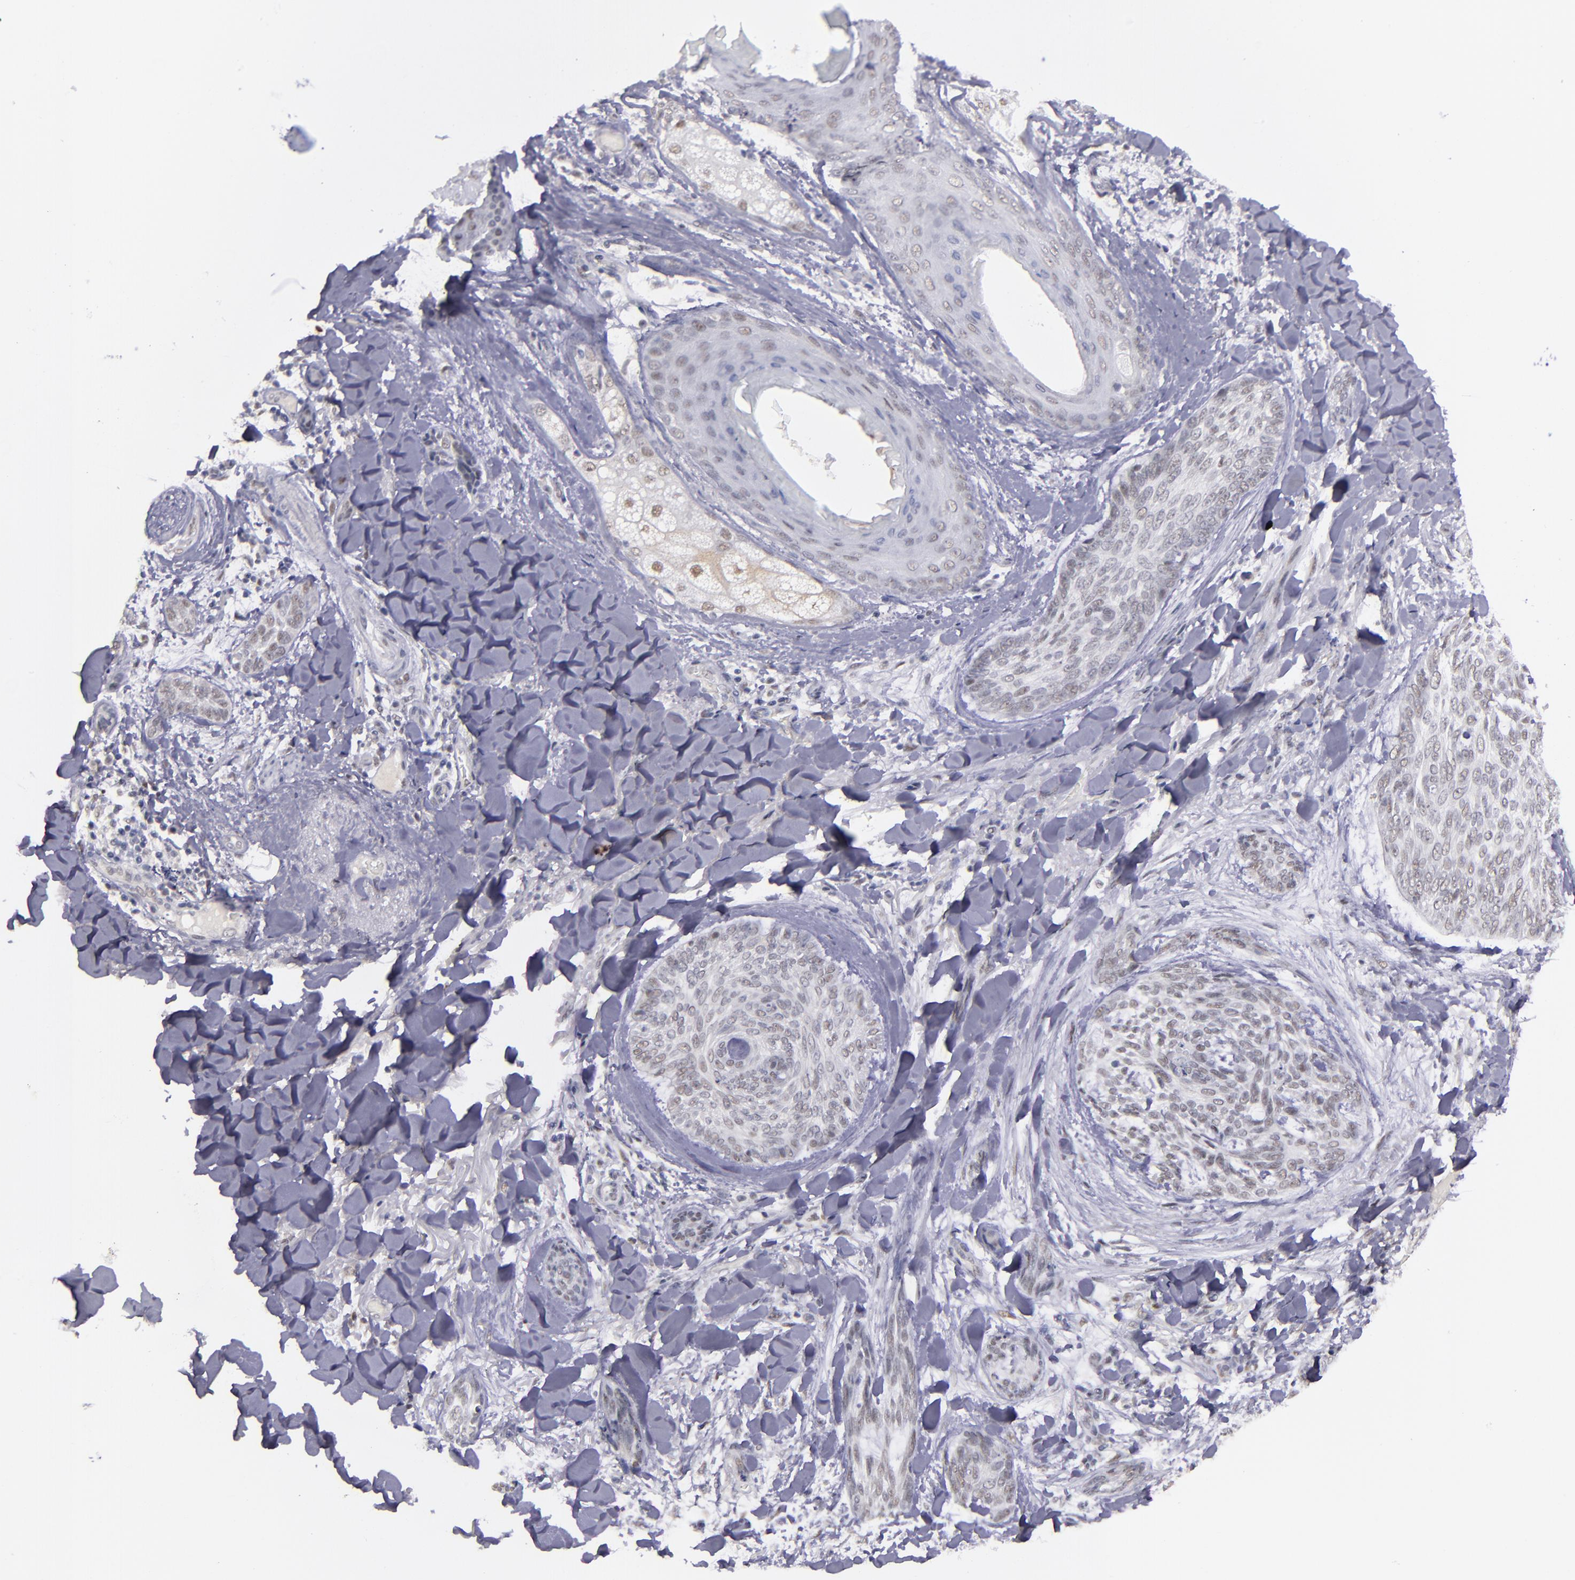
{"staining": {"intensity": "weak", "quantity": "<25%", "location": "nuclear"}, "tissue": "skin cancer", "cell_type": "Tumor cells", "image_type": "cancer", "snomed": [{"axis": "morphology", "description": "Normal tissue, NOS"}, {"axis": "morphology", "description": "Basal cell carcinoma"}, {"axis": "topography", "description": "Skin"}], "caption": "The image demonstrates no significant positivity in tumor cells of skin cancer (basal cell carcinoma).", "gene": "OTUB2", "patient": {"sex": "female", "age": 71}}